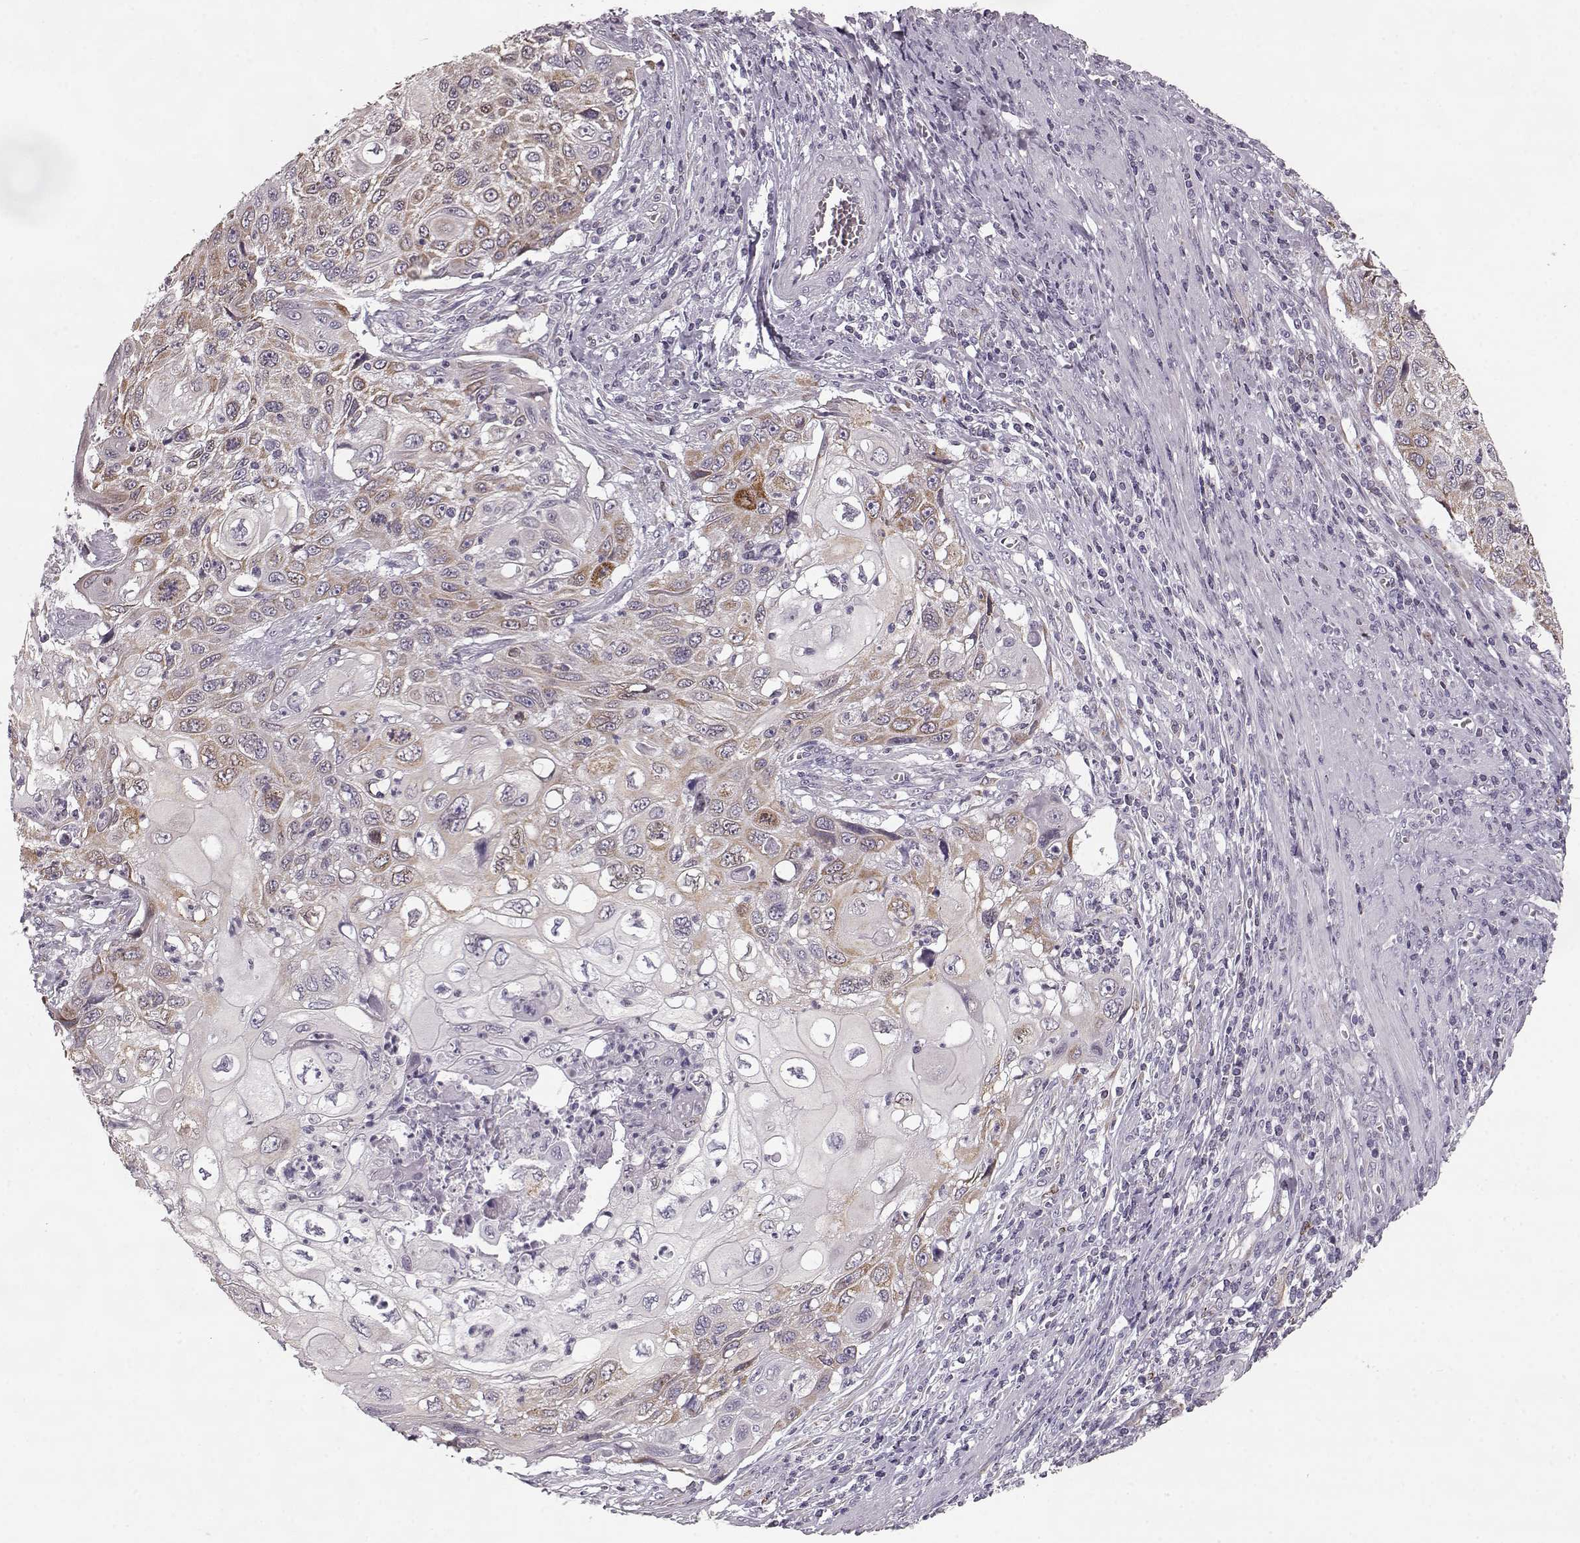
{"staining": {"intensity": "moderate", "quantity": "<25%", "location": "cytoplasmic/membranous"}, "tissue": "cervical cancer", "cell_type": "Tumor cells", "image_type": "cancer", "snomed": [{"axis": "morphology", "description": "Squamous cell carcinoma, NOS"}, {"axis": "topography", "description": "Cervix"}], "caption": "A micrograph showing moderate cytoplasmic/membranous expression in approximately <25% of tumor cells in cervical cancer (squamous cell carcinoma), as visualized by brown immunohistochemical staining.", "gene": "ELOVL5", "patient": {"sex": "female", "age": 70}}